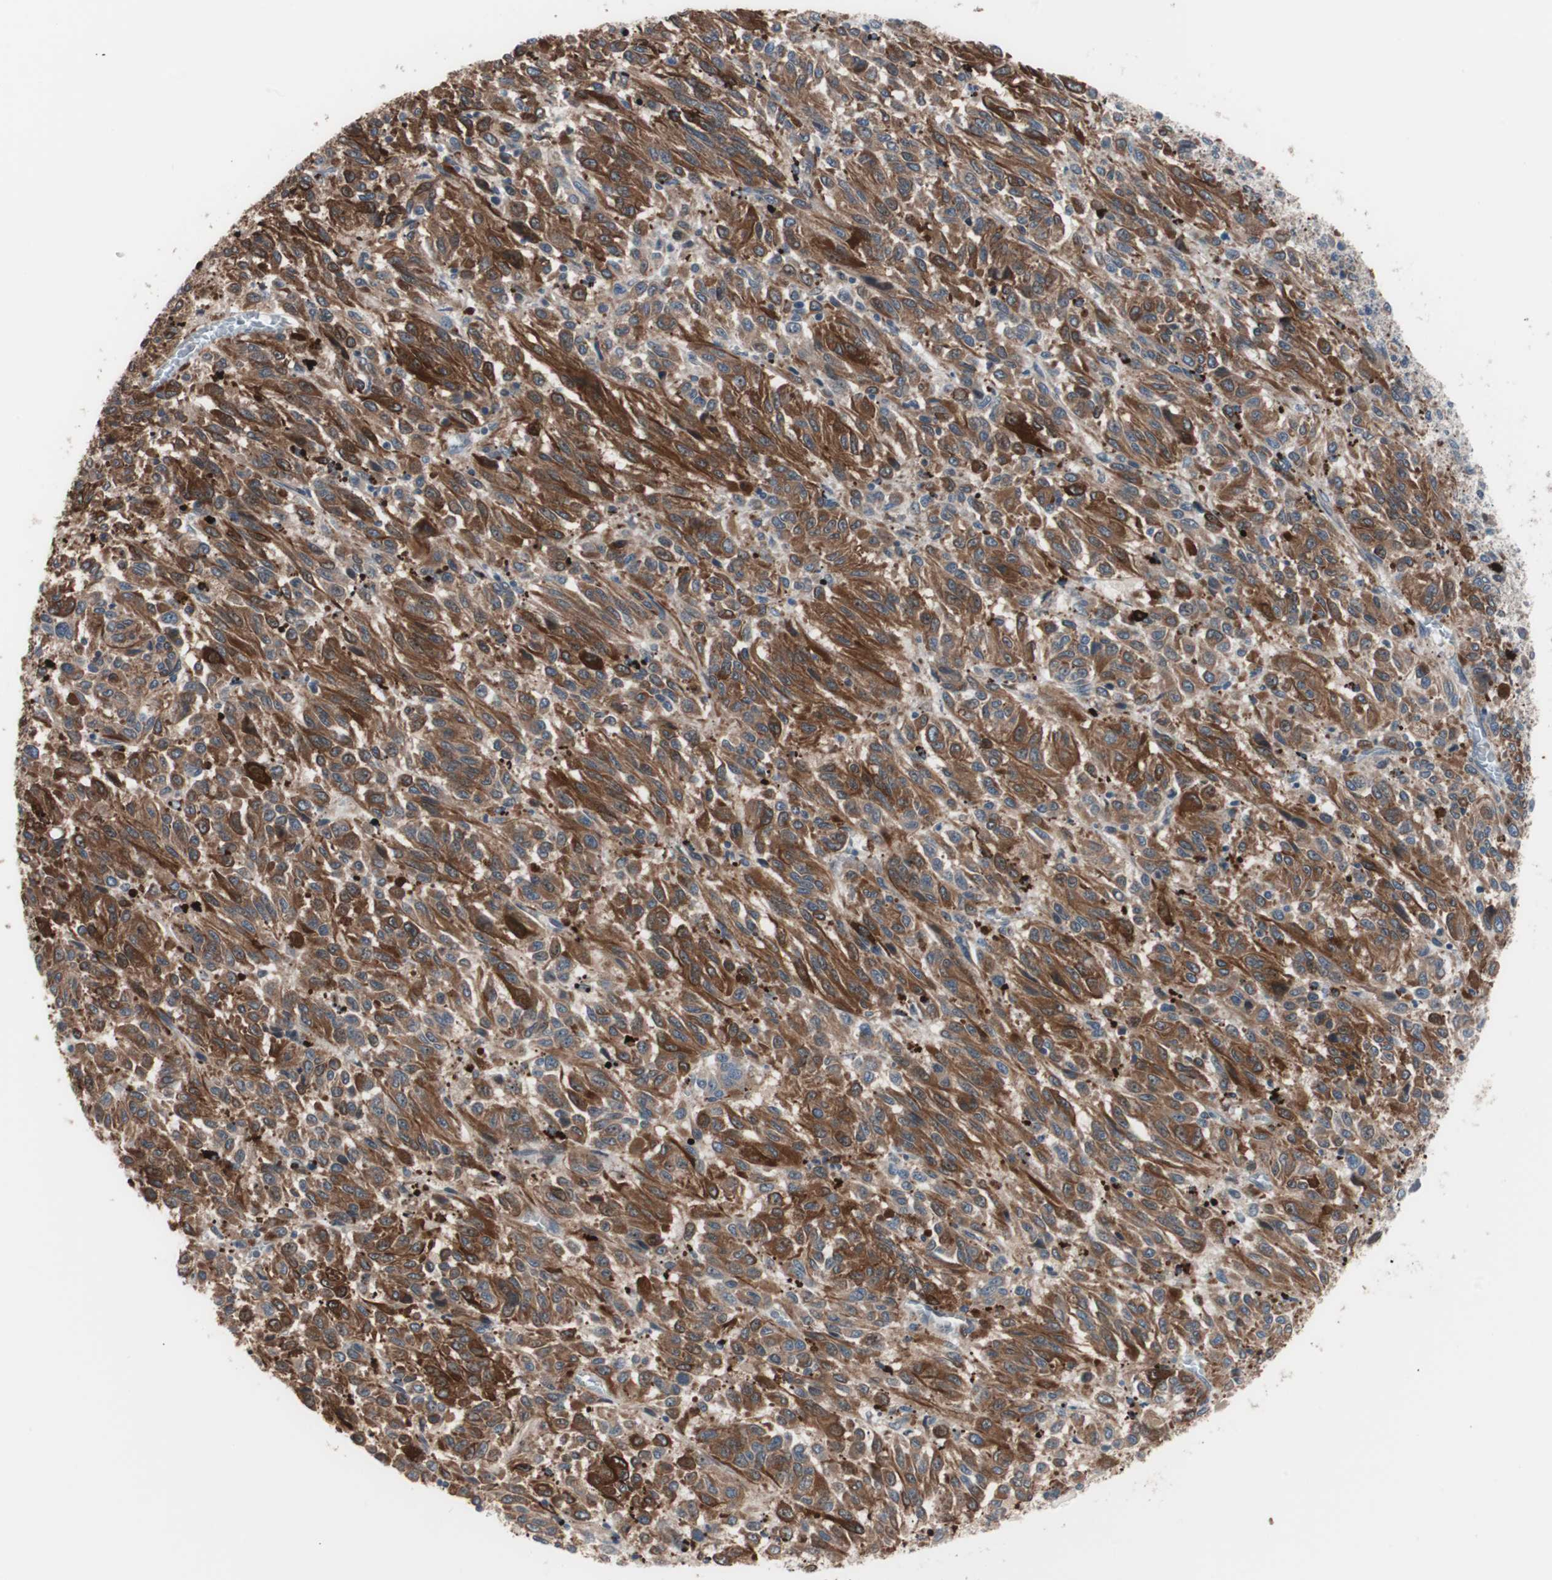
{"staining": {"intensity": "strong", "quantity": ">75%", "location": "cytoplasmic/membranous"}, "tissue": "melanoma", "cell_type": "Tumor cells", "image_type": "cancer", "snomed": [{"axis": "morphology", "description": "Malignant melanoma, Metastatic site"}, {"axis": "topography", "description": "Lung"}], "caption": "IHC micrograph of melanoma stained for a protein (brown), which shows high levels of strong cytoplasmic/membranous staining in about >75% of tumor cells.", "gene": "SMG1", "patient": {"sex": "male", "age": 64}}